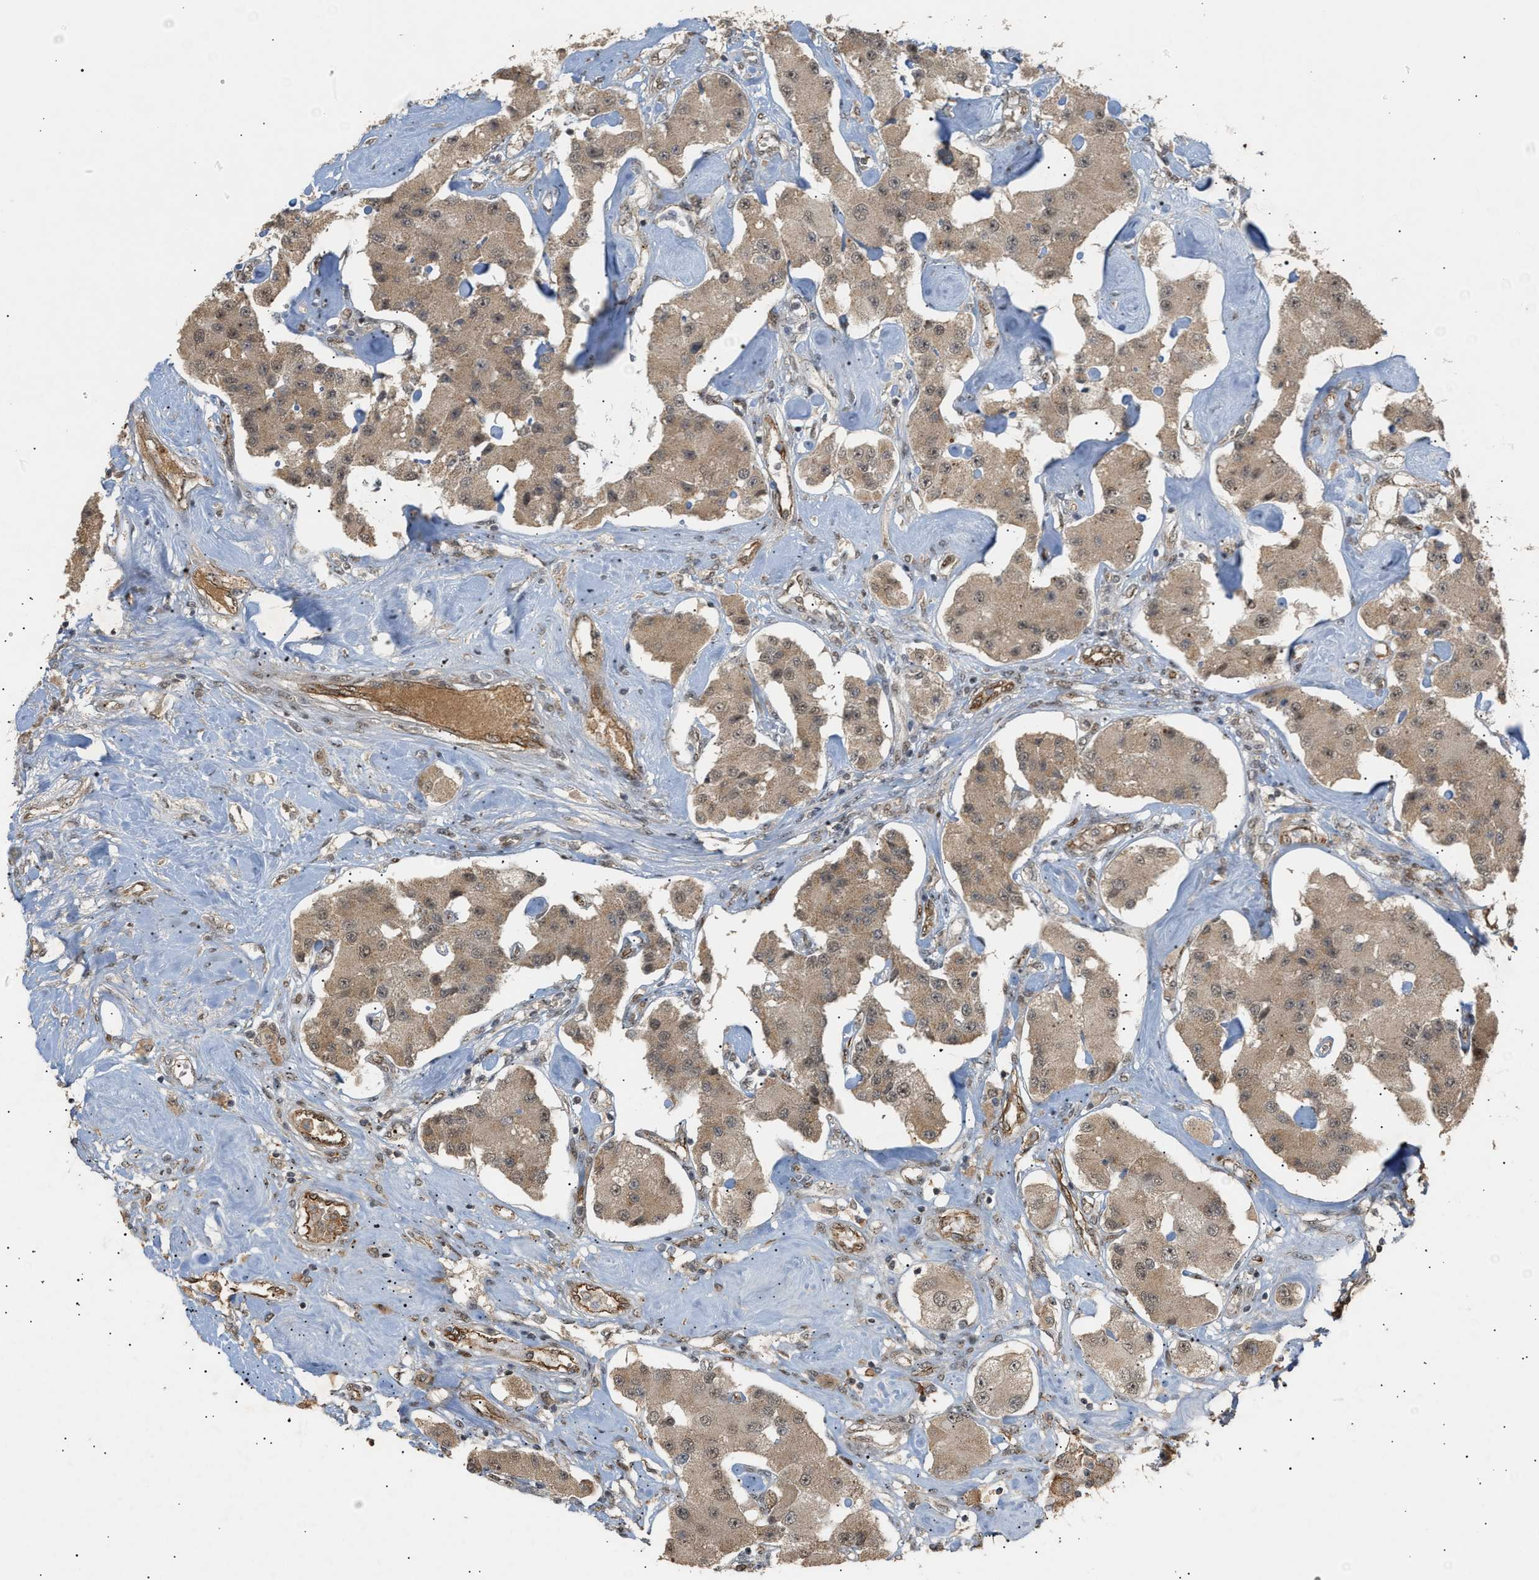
{"staining": {"intensity": "weak", "quantity": ">75%", "location": "cytoplasmic/membranous,nuclear"}, "tissue": "carcinoid", "cell_type": "Tumor cells", "image_type": "cancer", "snomed": [{"axis": "morphology", "description": "Carcinoid, malignant, NOS"}, {"axis": "topography", "description": "Pancreas"}], "caption": "Weak cytoplasmic/membranous and nuclear staining for a protein is identified in about >75% of tumor cells of malignant carcinoid using immunohistochemistry.", "gene": "ZFAND5", "patient": {"sex": "male", "age": 41}}